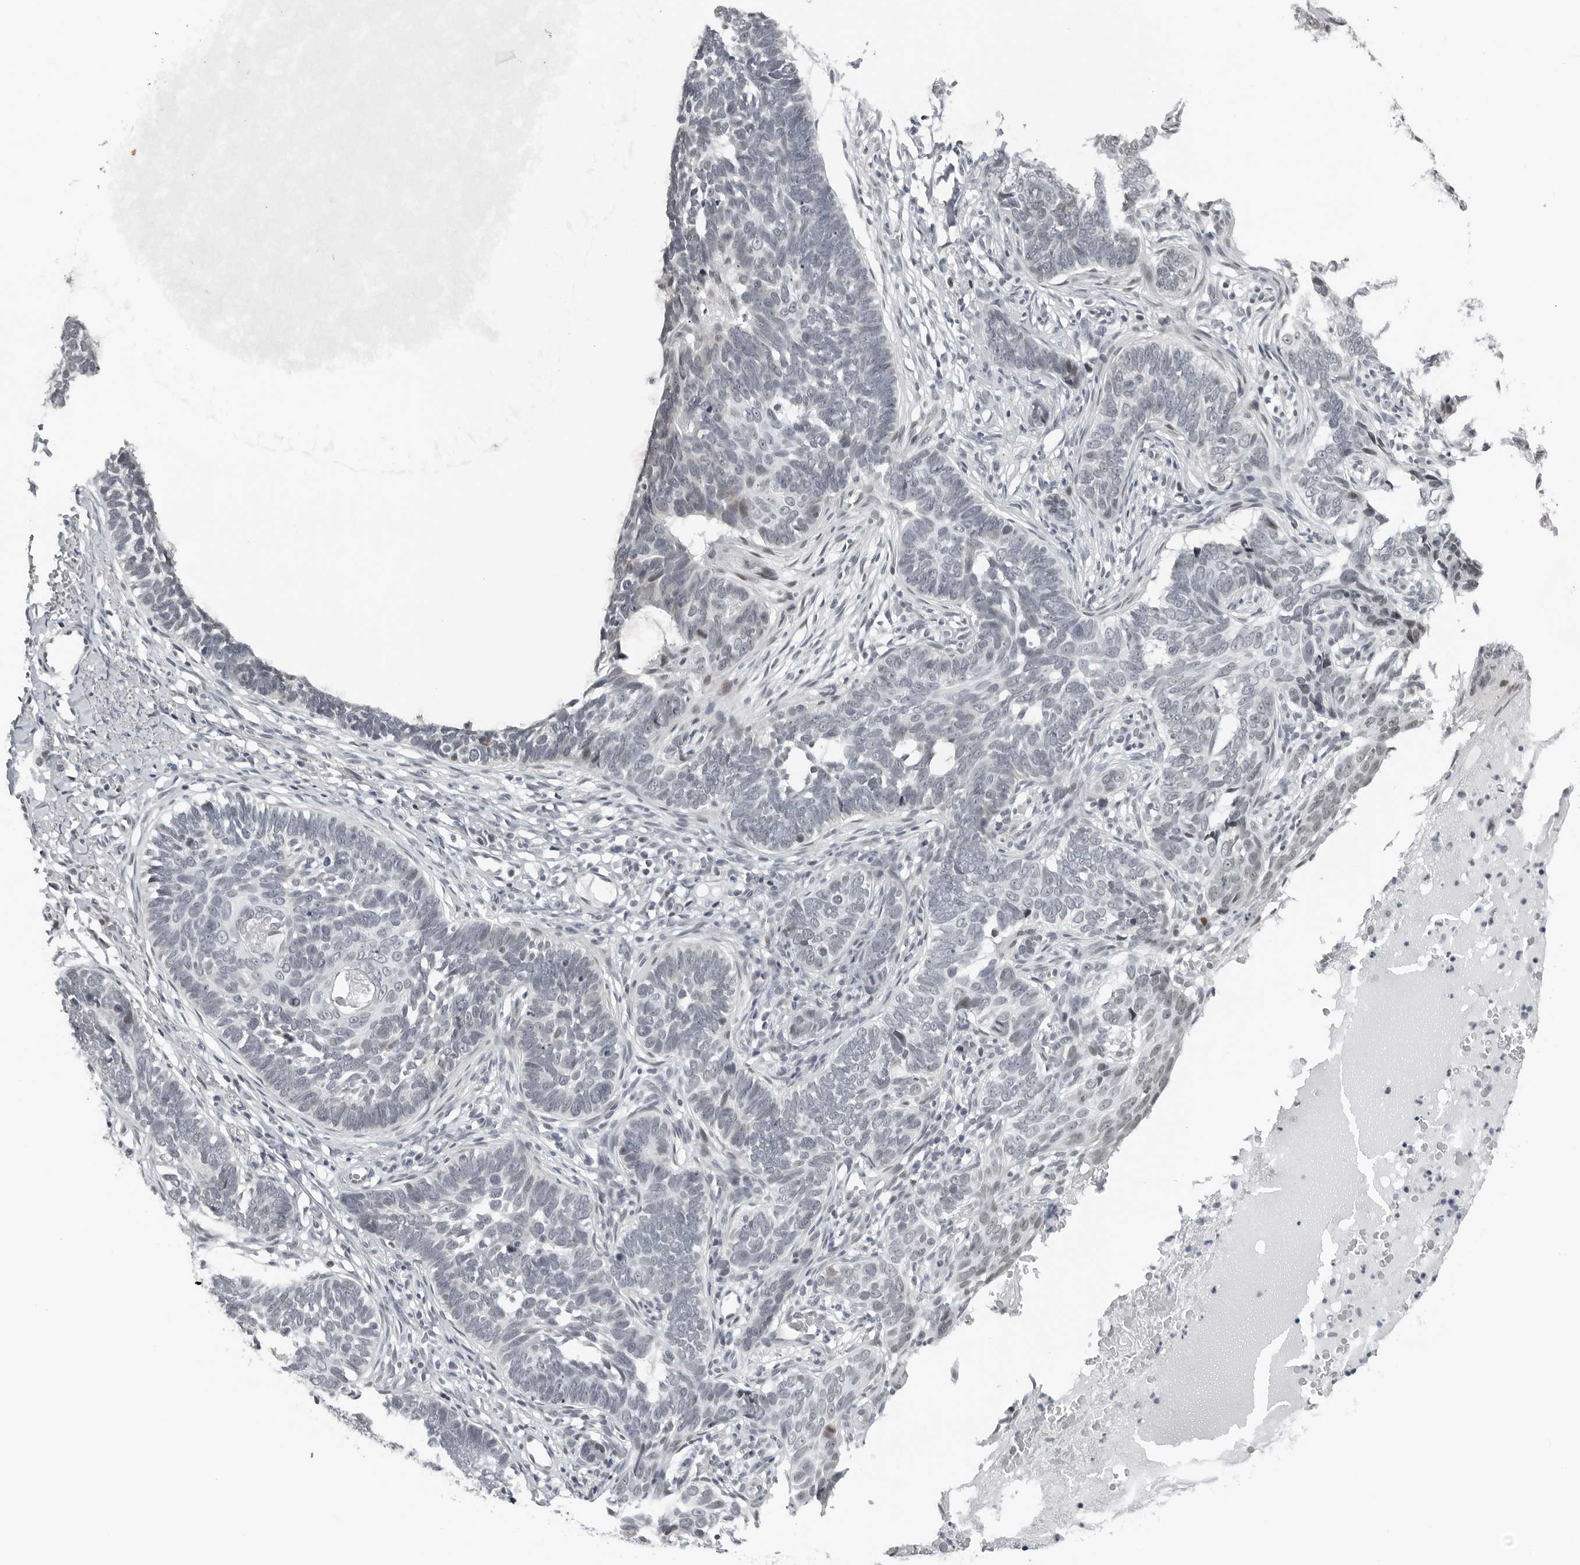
{"staining": {"intensity": "negative", "quantity": "none", "location": "none"}, "tissue": "skin cancer", "cell_type": "Tumor cells", "image_type": "cancer", "snomed": [{"axis": "morphology", "description": "Normal tissue, NOS"}, {"axis": "morphology", "description": "Basal cell carcinoma"}, {"axis": "topography", "description": "Skin"}], "caption": "An immunohistochemistry (IHC) histopathology image of skin cancer is shown. There is no staining in tumor cells of skin cancer.", "gene": "PPP1R42", "patient": {"sex": "male", "age": 77}}